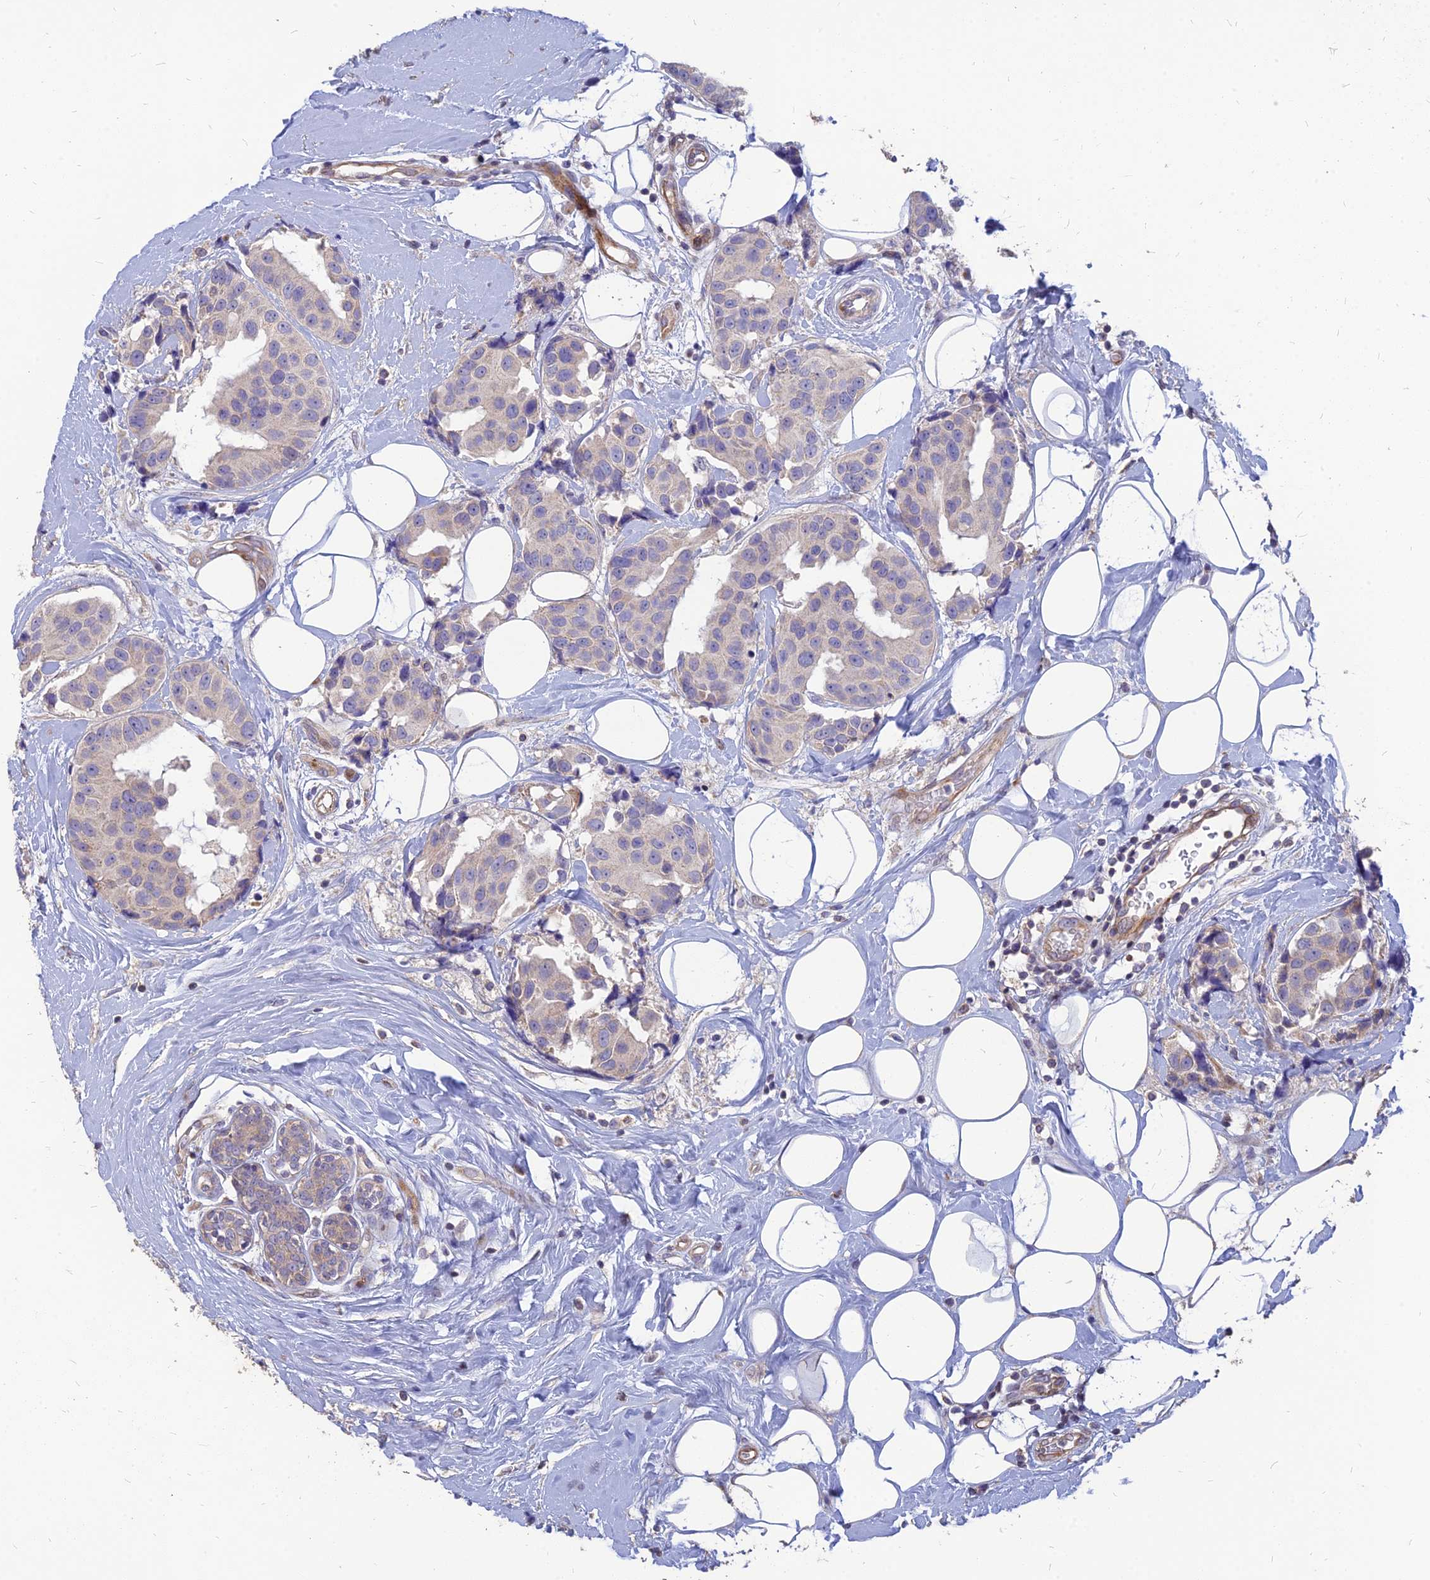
{"staining": {"intensity": "negative", "quantity": "none", "location": "none"}, "tissue": "breast cancer", "cell_type": "Tumor cells", "image_type": "cancer", "snomed": [{"axis": "morphology", "description": "Normal tissue, NOS"}, {"axis": "morphology", "description": "Duct carcinoma"}, {"axis": "topography", "description": "Breast"}], "caption": "Immunohistochemical staining of breast cancer shows no significant positivity in tumor cells. (Stains: DAB (3,3'-diaminobenzidine) immunohistochemistry (IHC) with hematoxylin counter stain, Microscopy: brightfield microscopy at high magnification).", "gene": "ST3GAL6", "patient": {"sex": "female", "age": 39}}